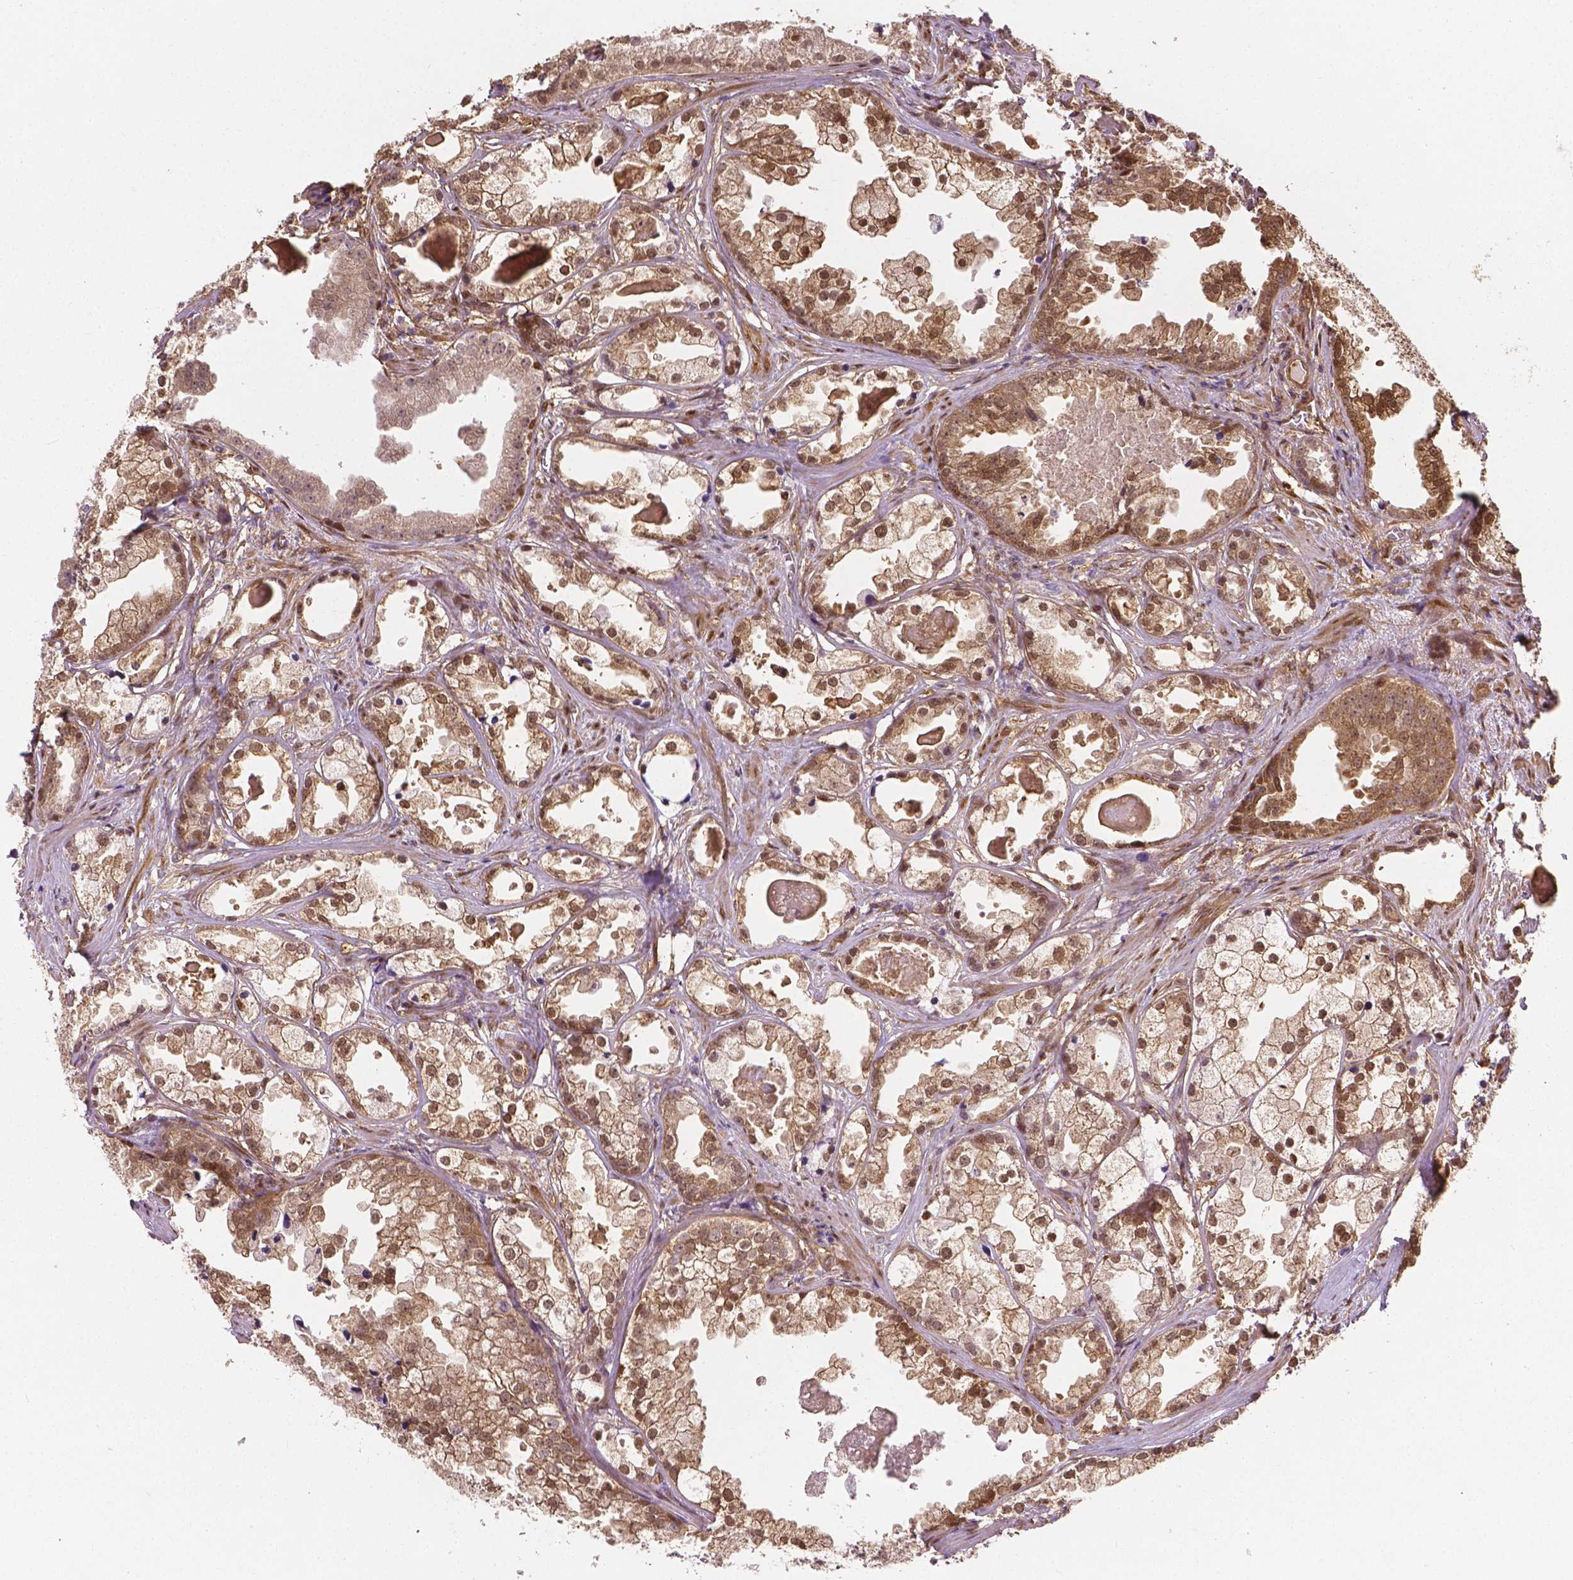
{"staining": {"intensity": "moderate", "quantity": ">75%", "location": "cytoplasmic/membranous,nuclear"}, "tissue": "prostate cancer", "cell_type": "Tumor cells", "image_type": "cancer", "snomed": [{"axis": "morphology", "description": "Adenocarcinoma, Low grade"}, {"axis": "topography", "description": "Prostate"}], "caption": "About >75% of tumor cells in prostate cancer exhibit moderate cytoplasmic/membranous and nuclear protein positivity as visualized by brown immunohistochemical staining.", "gene": "YAP1", "patient": {"sex": "male", "age": 65}}